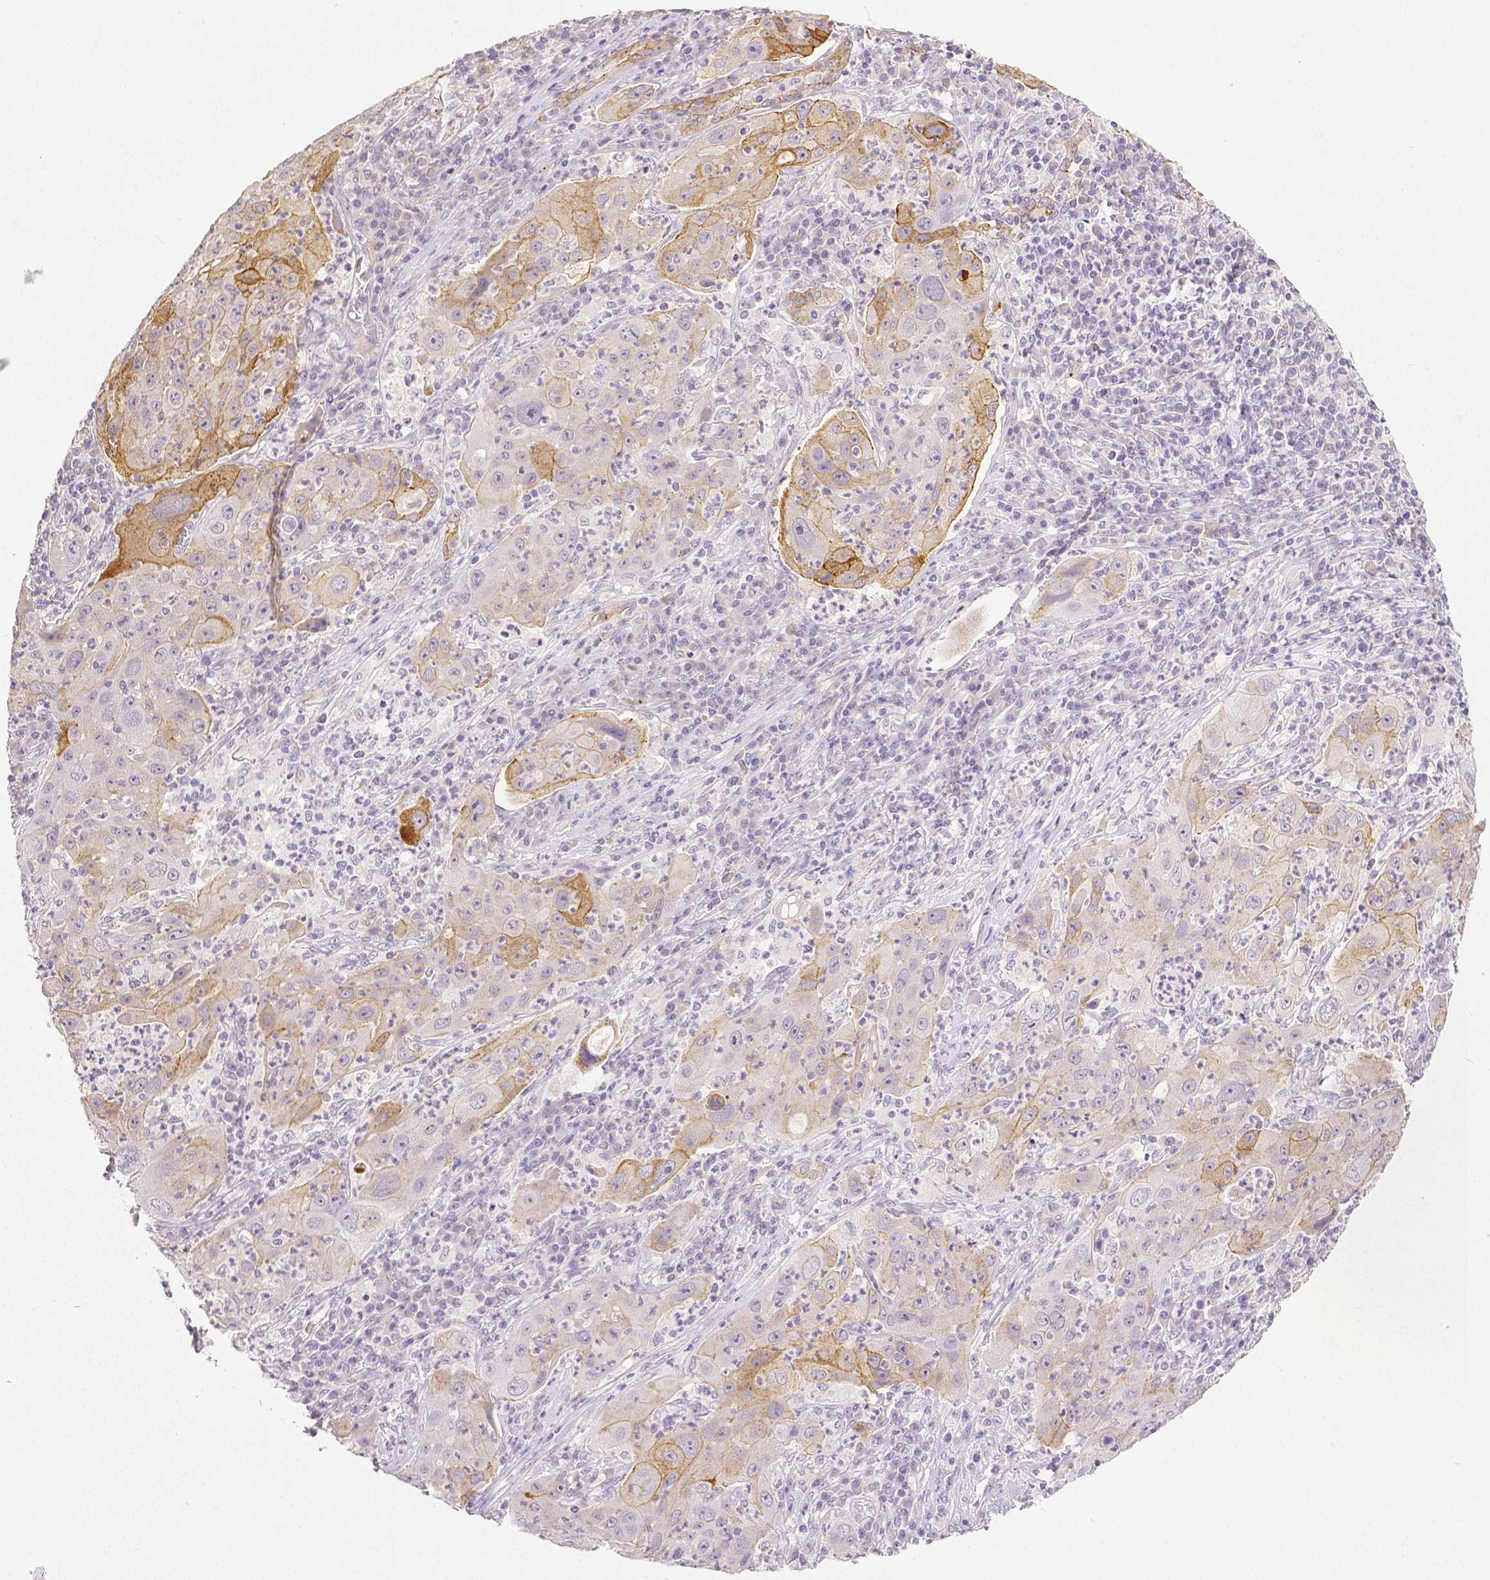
{"staining": {"intensity": "moderate", "quantity": "<25%", "location": "cytoplasmic/membranous"}, "tissue": "lung cancer", "cell_type": "Tumor cells", "image_type": "cancer", "snomed": [{"axis": "morphology", "description": "Squamous cell carcinoma, NOS"}, {"axis": "topography", "description": "Lung"}], "caption": "This photomicrograph reveals lung squamous cell carcinoma stained with immunohistochemistry (IHC) to label a protein in brown. The cytoplasmic/membranous of tumor cells show moderate positivity for the protein. Nuclei are counter-stained blue.", "gene": "OCLN", "patient": {"sex": "female", "age": 59}}